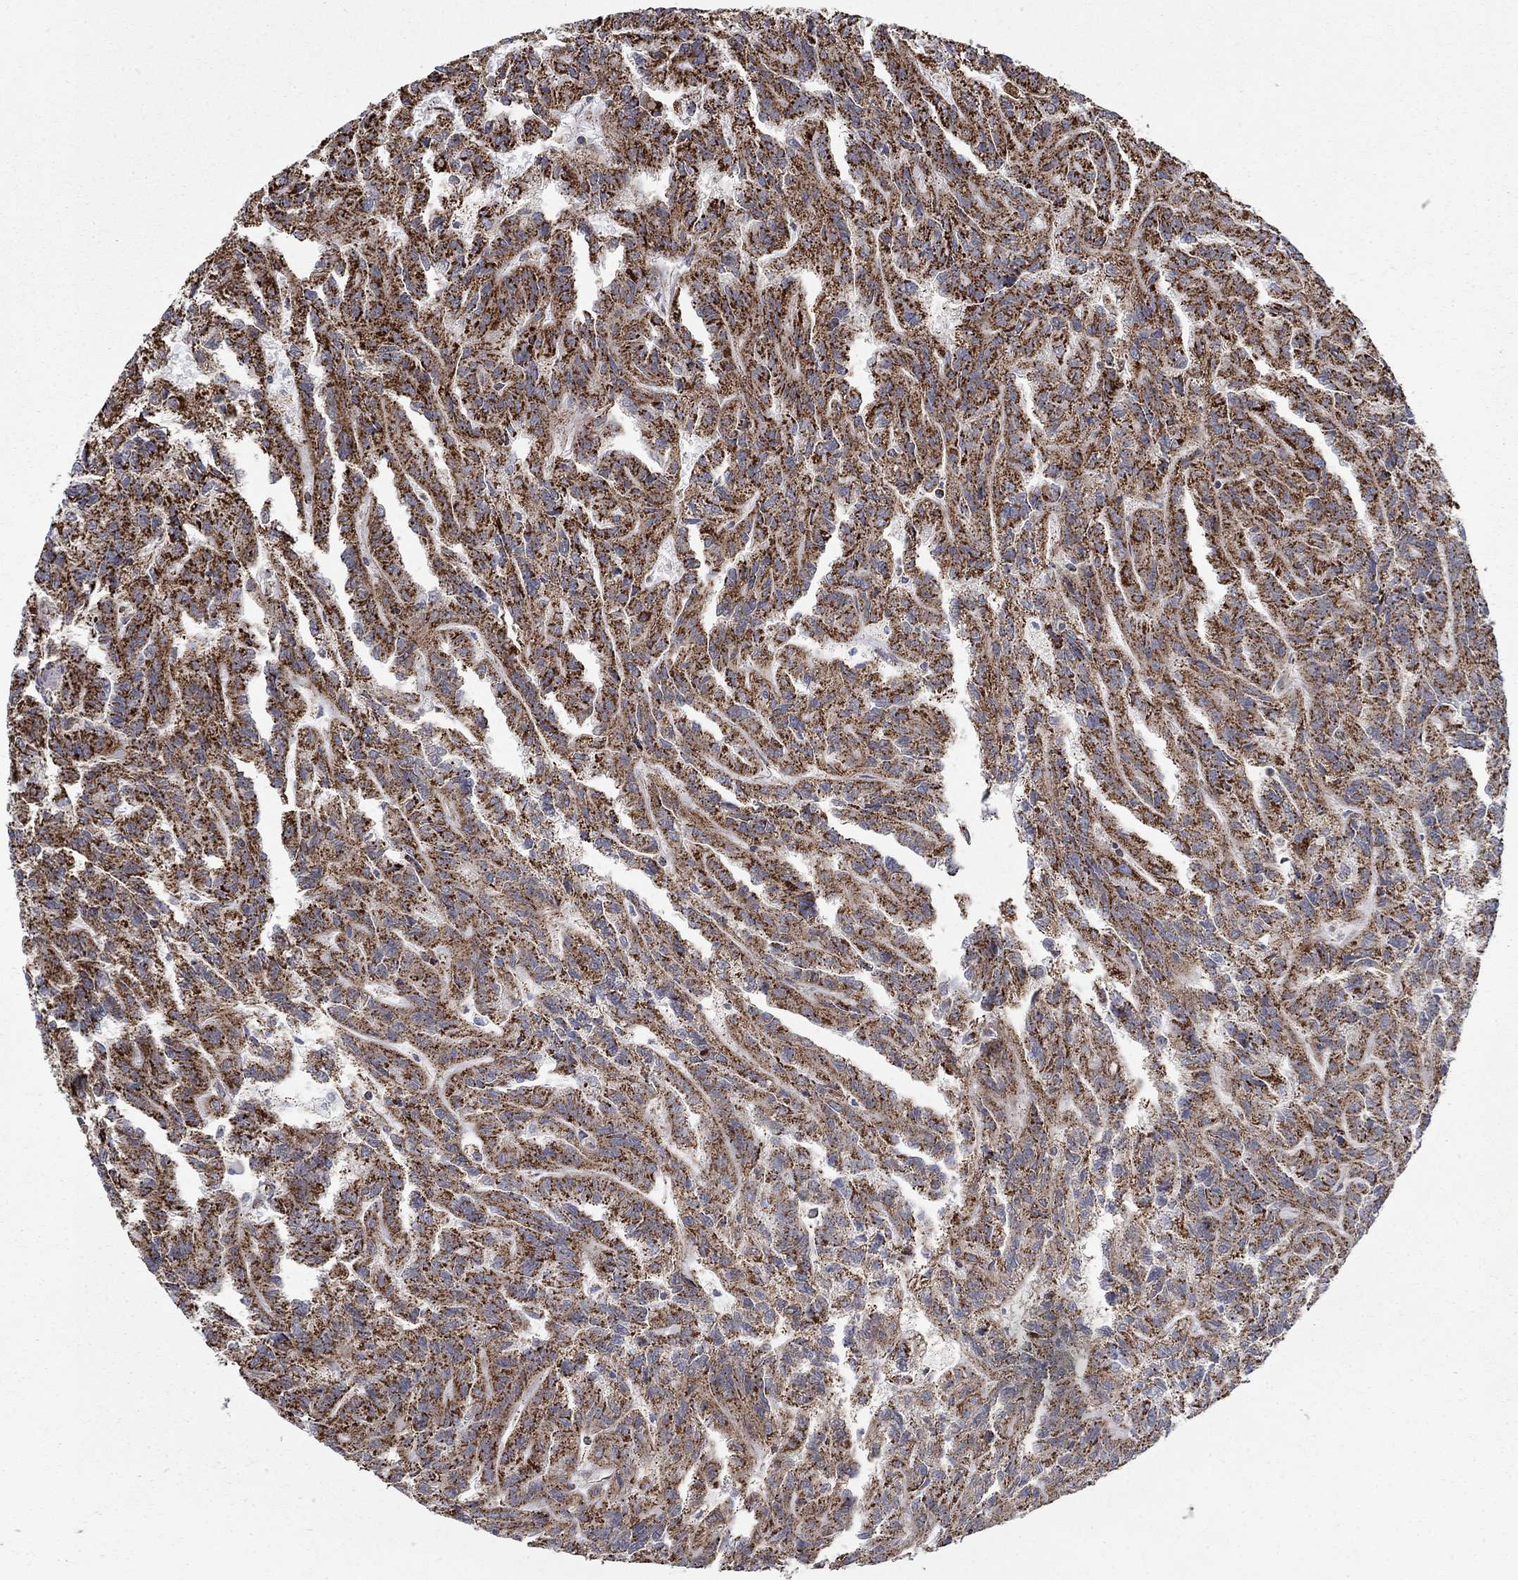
{"staining": {"intensity": "strong", "quantity": ">75%", "location": "cytoplasmic/membranous"}, "tissue": "renal cancer", "cell_type": "Tumor cells", "image_type": "cancer", "snomed": [{"axis": "morphology", "description": "Adenocarcinoma, NOS"}, {"axis": "topography", "description": "Kidney"}], "caption": "IHC staining of renal cancer (adenocarcinoma), which displays high levels of strong cytoplasmic/membranous staining in approximately >75% of tumor cells indicating strong cytoplasmic/membranous protein positivity. The staining was performed using DAB (3,3'-diaminobenzidine) (brown) for protein detection and nuclei were counterstained in hematoxylin (blue).", "gene": "MOAP1", "patient": {"sex": "male", "age": 79}}